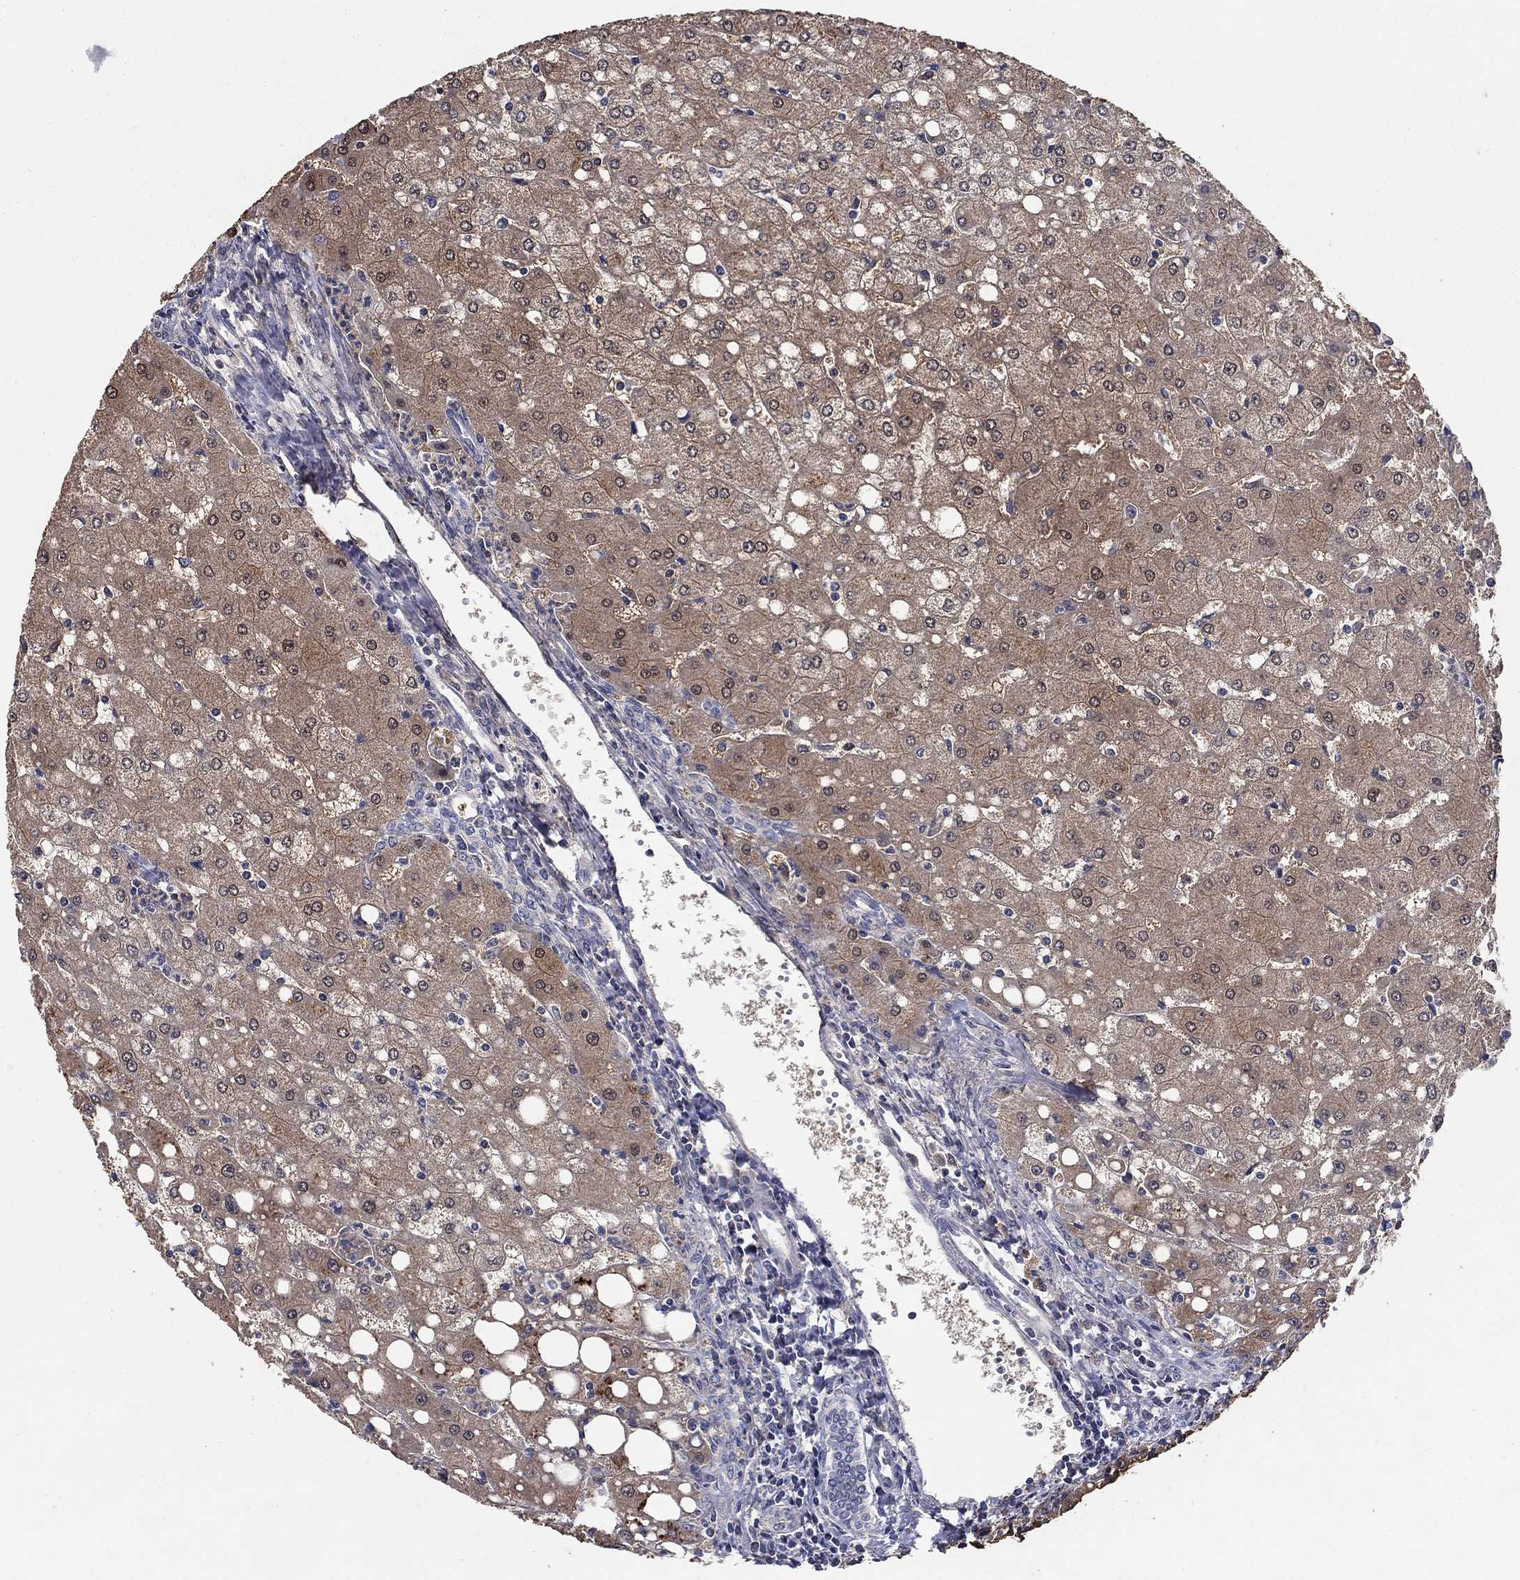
{"staining": {"intensity": "negative", "quantity": "none", "location": "none"}, "tissue": "liver", "cell_type": "Cholangiocytes", "image_type": "normal", "snomed": [{"axis": "morphology", "description": "Normal tissue, NOS"}, {"axis": "topography", "description": "Liver"}], "caption": "Protein analysis of benign liver exhibits no significant positivity in cholangiocytes.", "gene": "PROZ", "patient": {"sex": "female", "age": 53}}